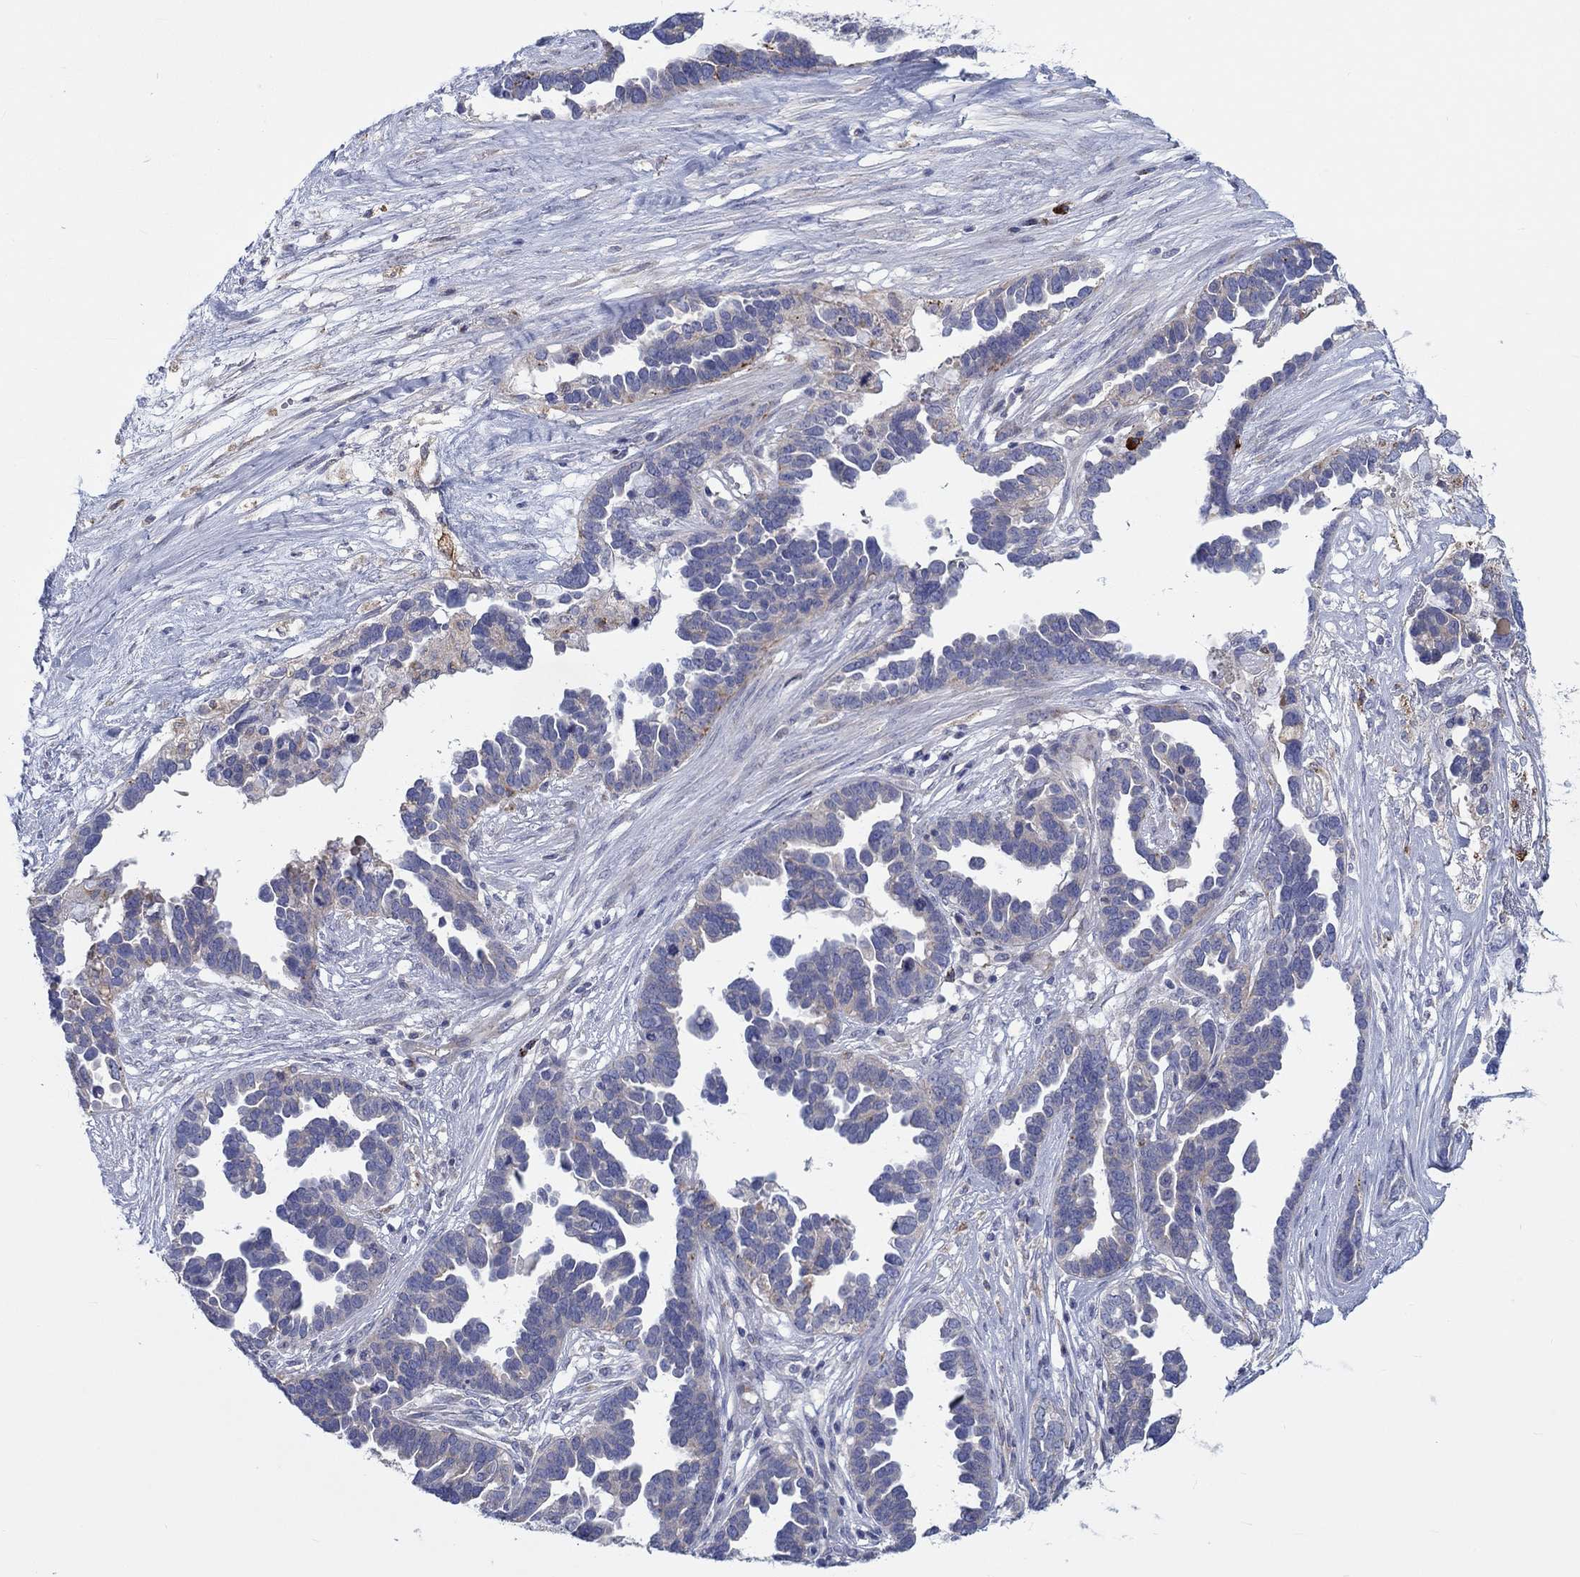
{"staining": {"intensity": "negative", "quantity": "none", "location": "none"}, "tissue": "ovarian cancer", "cell_type": "Tumor cells", "image_type": "cancer", "snomed": [{"axis": "morphology", "description": "Cystadenocarcinoma, serous, NOS"}, {"axis": "topography", "description": "Ovary"}], "caption": "An IHC photomicrograph of ovarian cancer is shown. There is no staining in tumor cells of ovarian cancer.", "gene": "BCO2", "patient": {"sex": "female", "age": 54}}